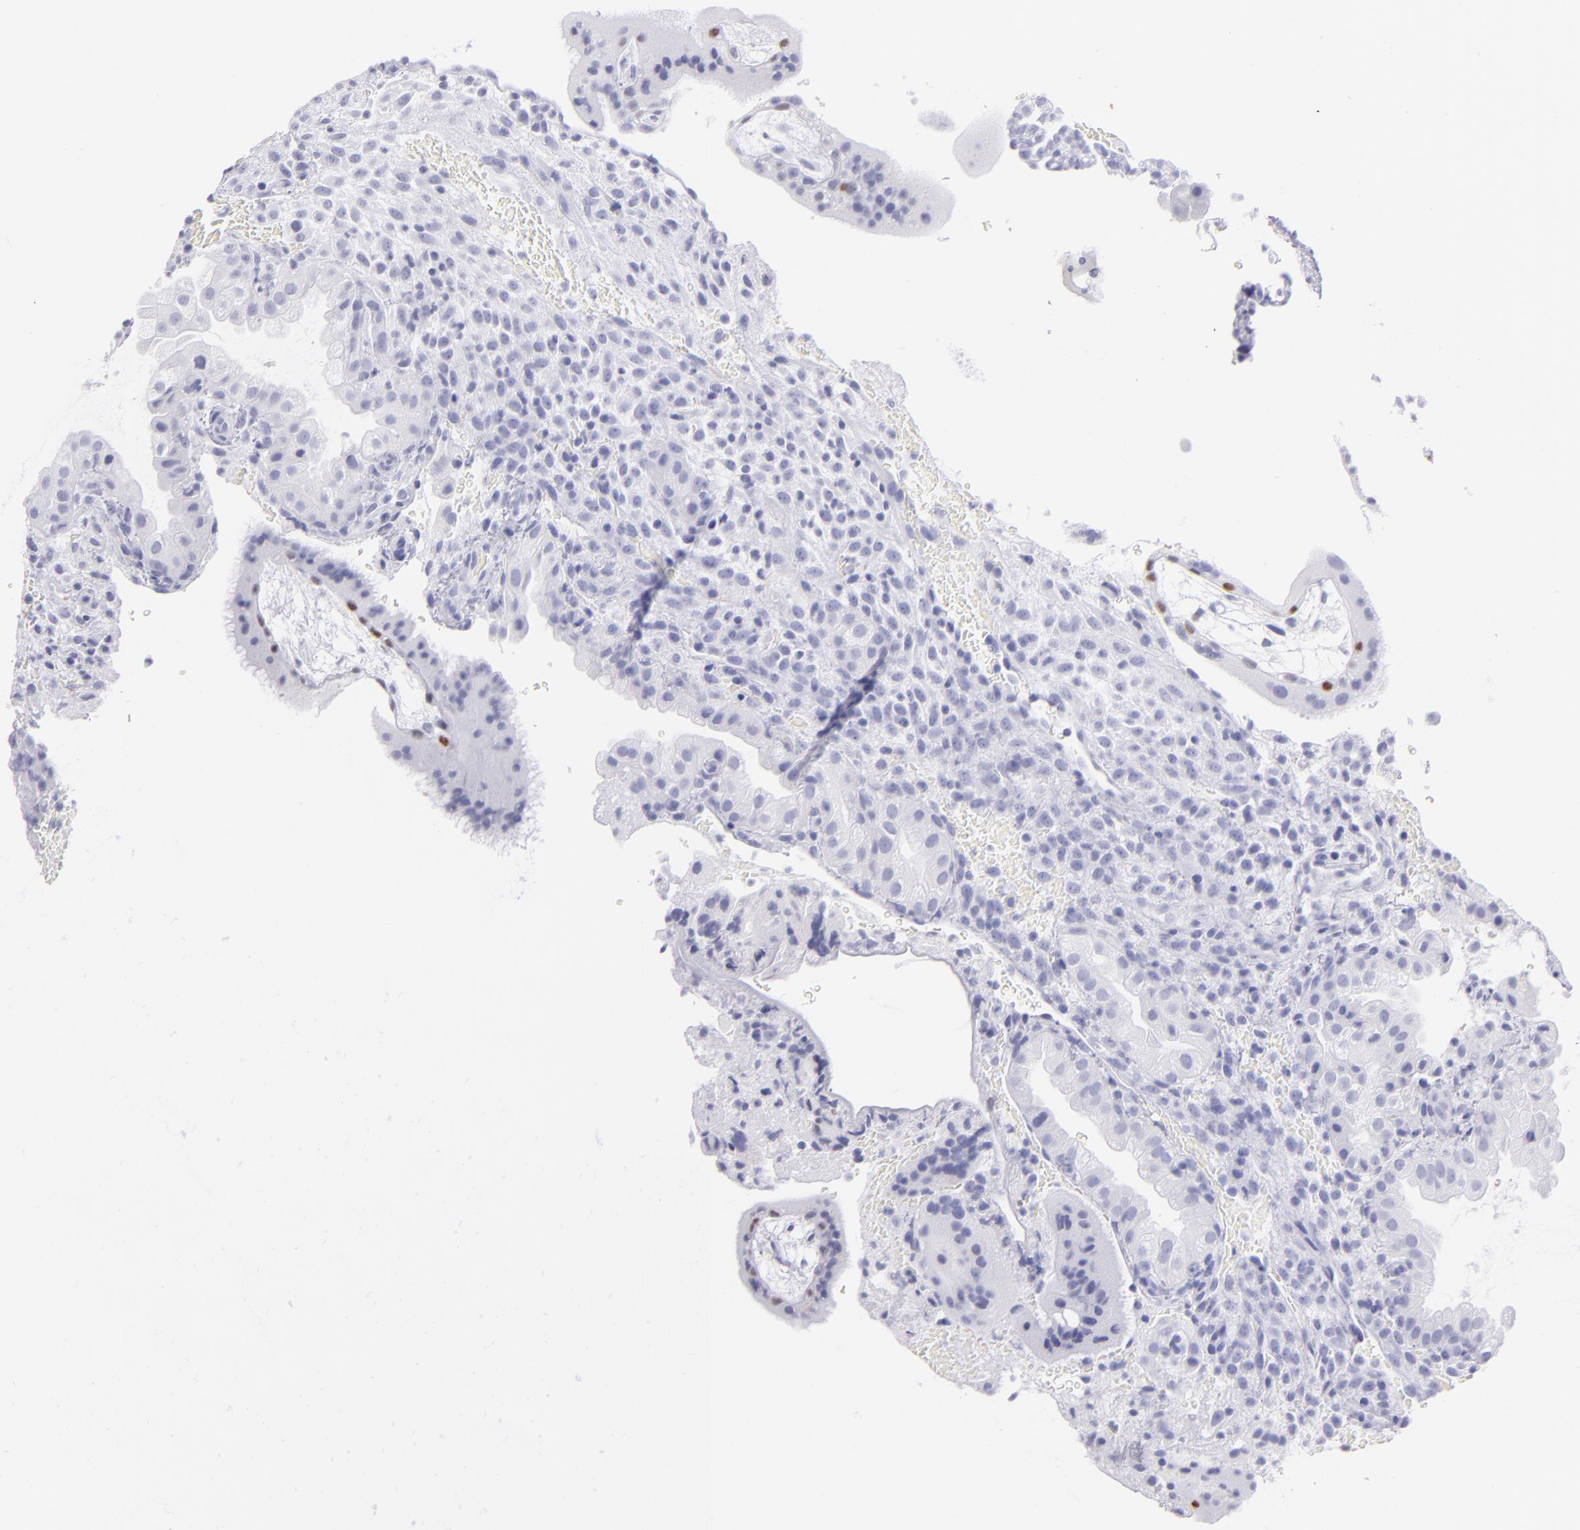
{"staining": {"intensity": "negative", "quantity": "none", "location": "none"}, "tissue": "placenta", "cell_type": "Decidual cells", "image_type": "normal", "snomed": [{"axis": "morphology", "description": "Normal tissue, NOS"}, {"axis": "topography", "description": "Placenta"}], "caption": "There is no significant positivity in decidual cells of placenta. (DAB immunohistochemistry (IHC) visualized using brightfield microscopy, high magnification).", "gene": "PRPH", "patient": {"sex": "female", "age": 19}}